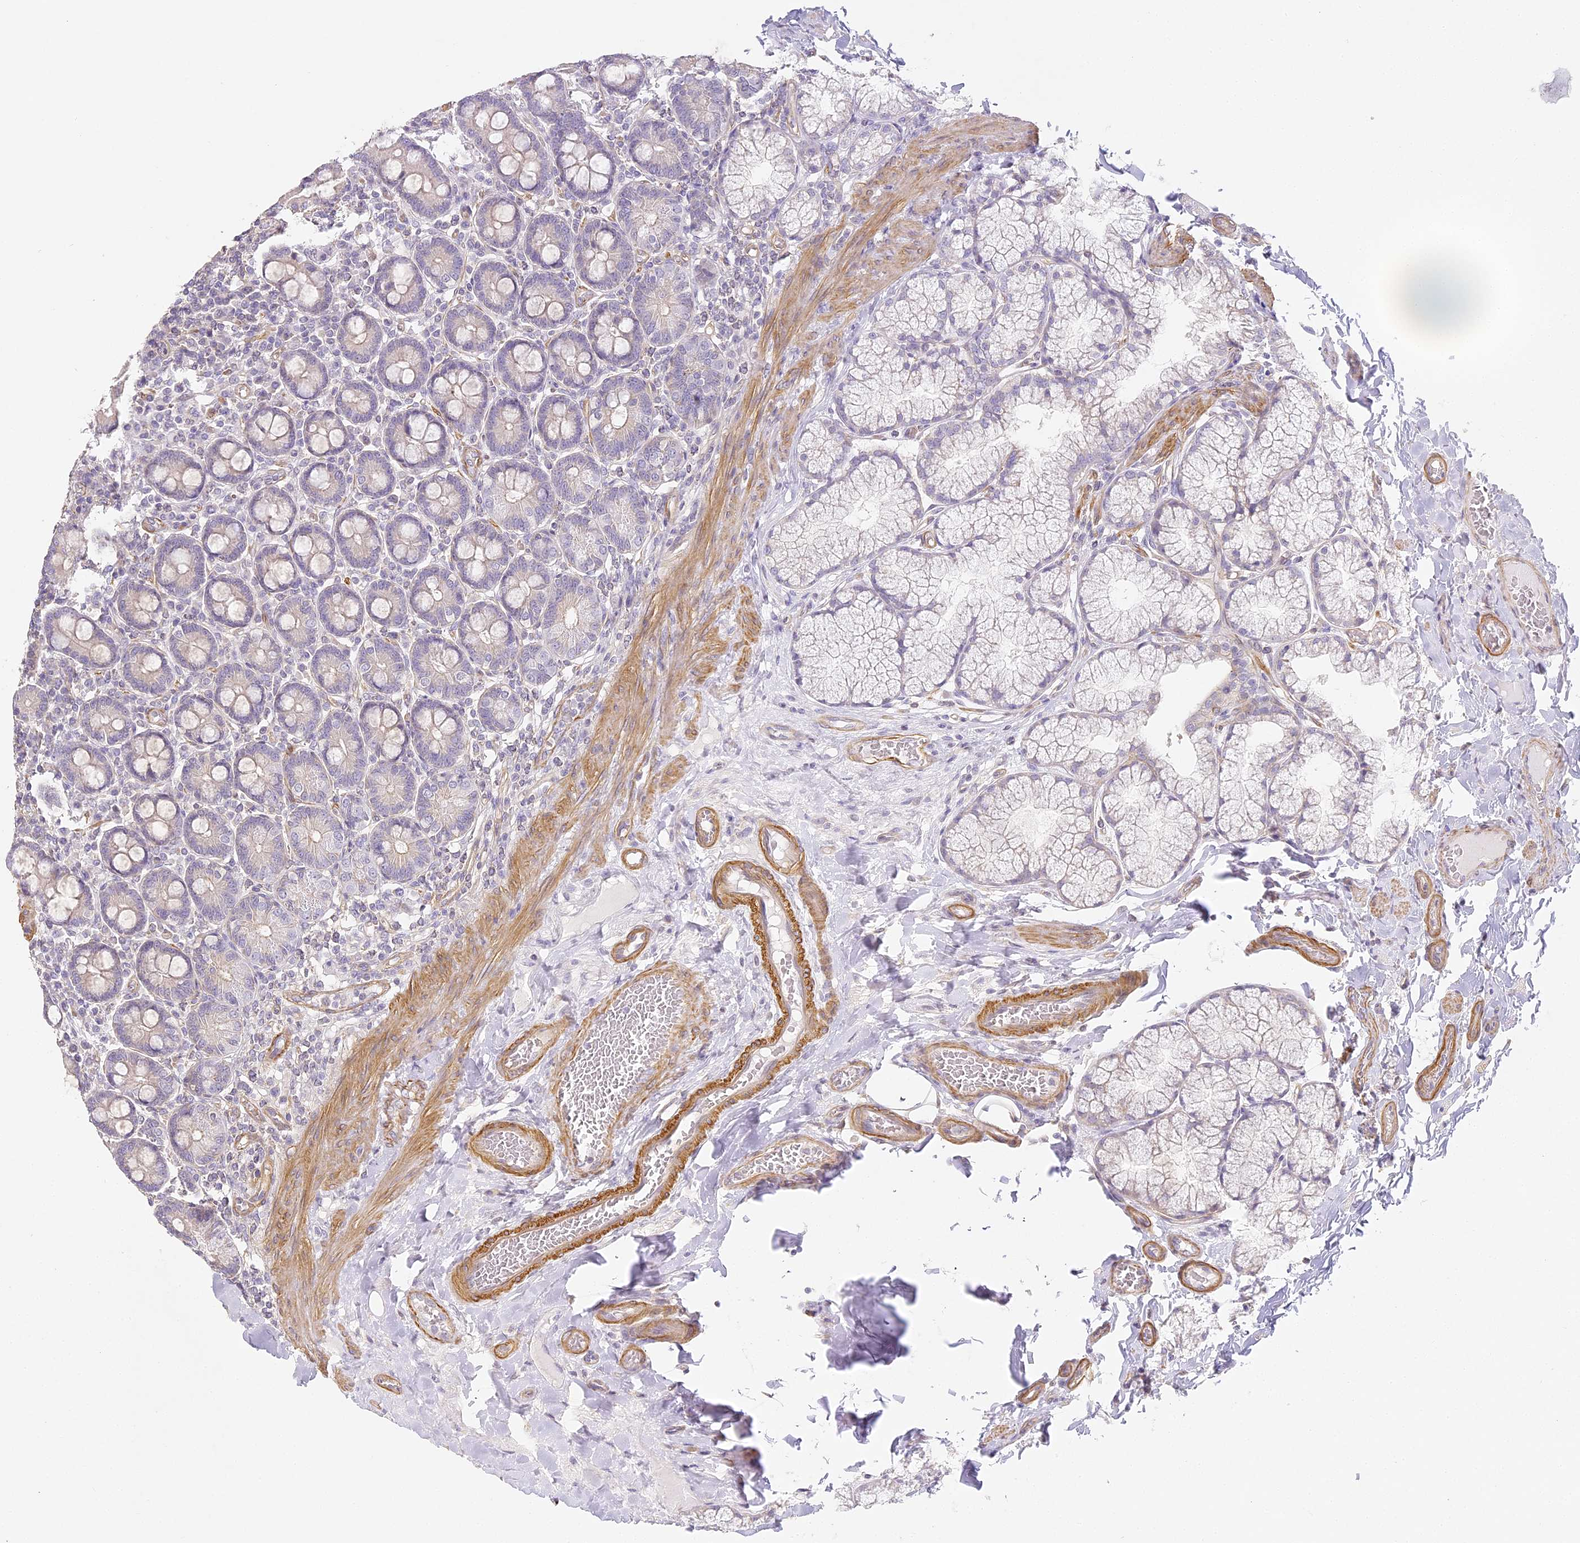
{"staining": {"intensity": "weak", "quantity": "25%-75%", "location": "cytoplasmic/membranous"}, "tissue": "duodenum", "cell_type": "Glandular cells", "image_type": "normal", "snomed": [{"axis": "morphology", "description": "Normal tissue, NOS"}, {"axis": "topography", "description": "Duodenum"}], "caption": "IHC (DAB) staining of unremarkable human duodenum demonstrates weak cytoplasmic/membranous protein positivity in approximately 25%-75% of glandular cells.", "gene": "MED28", "patient": {"sex": "male", "age": 50}}